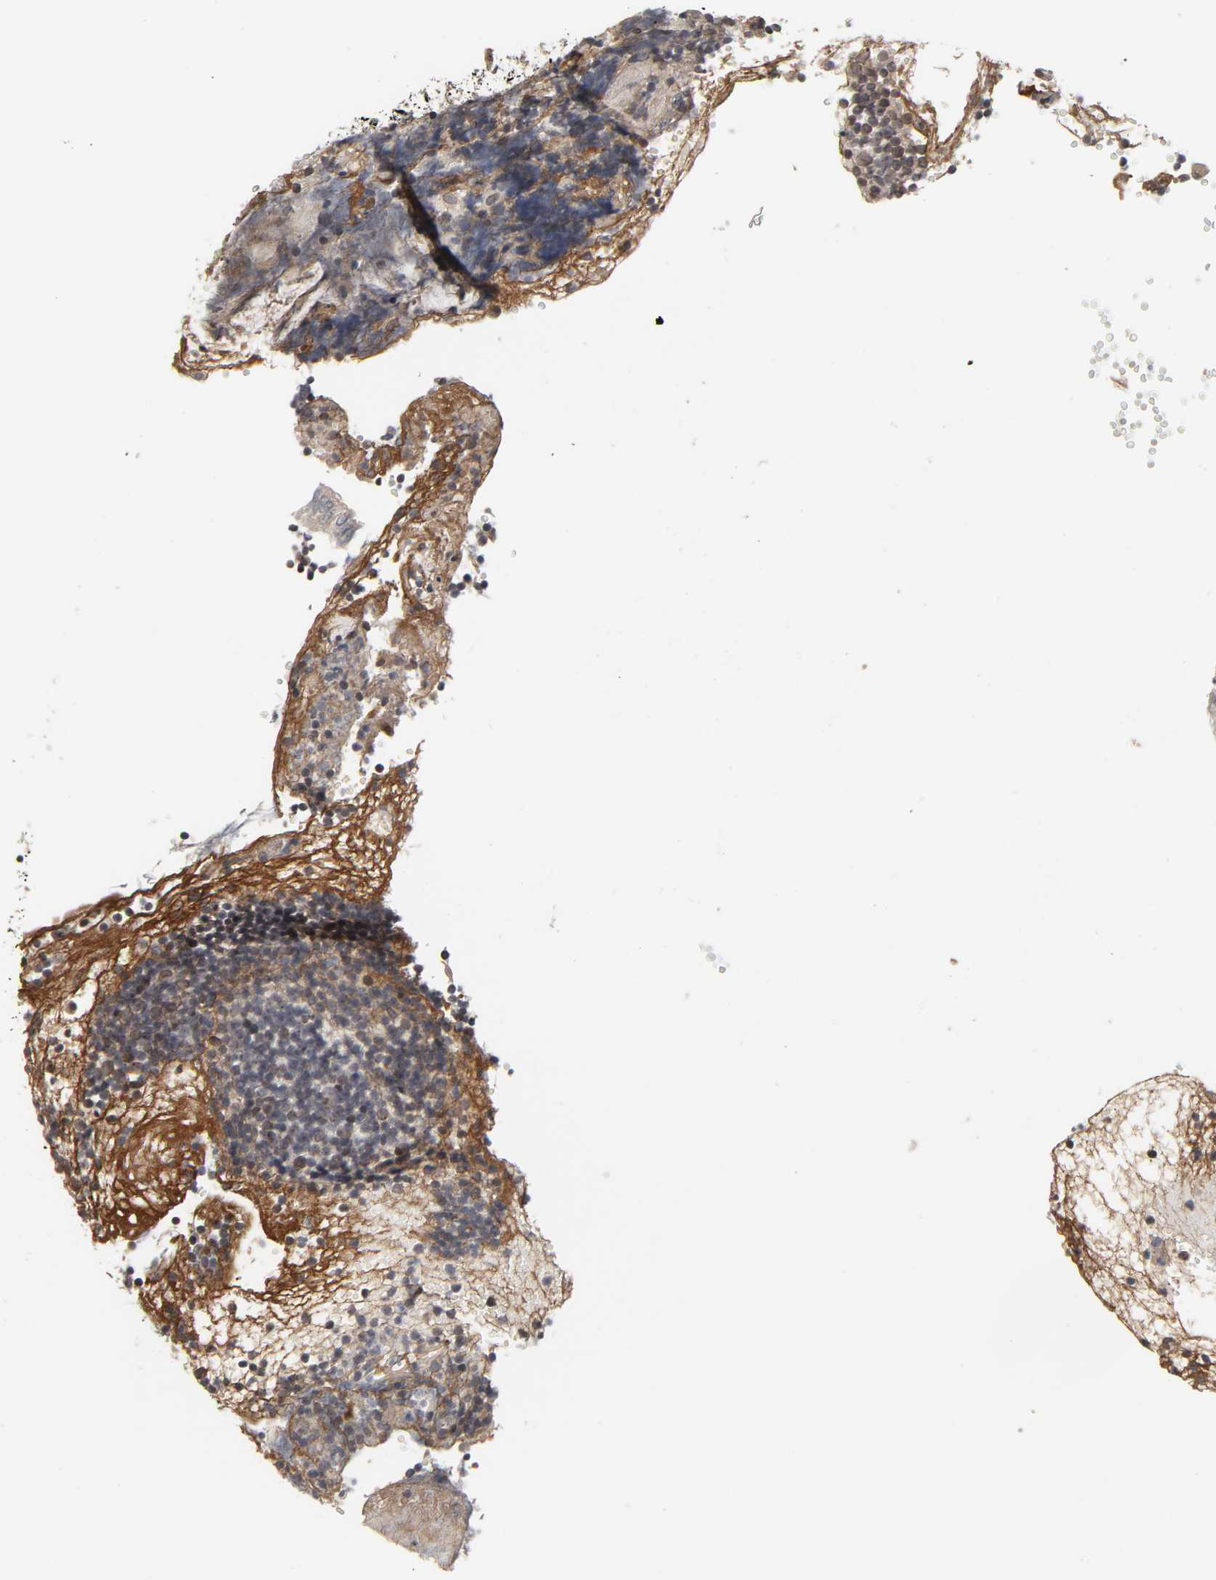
{"staining": {"intensity": "moderate", "quantity": "<25%", "location": "cytoplasmic/membranous,nuclear"}, "tissue": "tonsil", "cell_type": "Germinal center cells", "image_type": "normal", "snomed": [{"axis": "morphology", "description": "Normal tissue, NOS"}, {"axis": "topography", "description": "Tonsil"}], "caption": "This histopathology image displays immunohistochemistry staining of normal tonsil, with low moderate cytoplasmic/membranous,nuclear positivity in about <25% of germinal center cells.", "gene": "CPN2", "patient": {"sex": "female", "age": 40}}